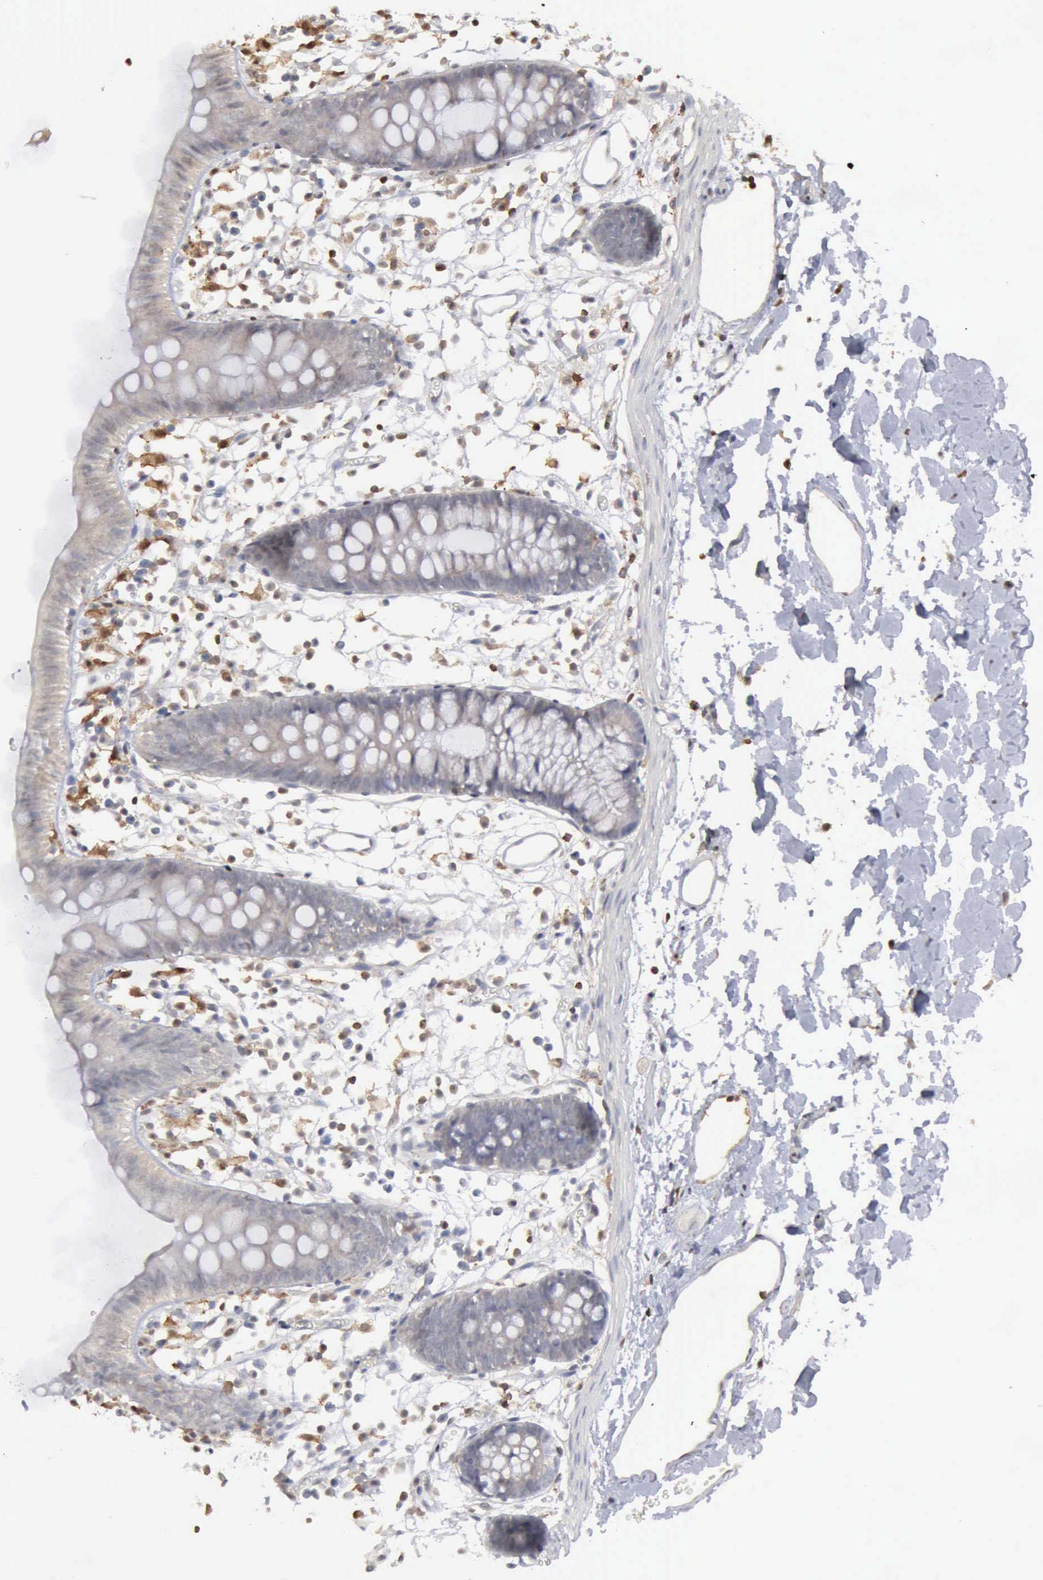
{"staining": {"intensity": "moderate", "quantity": "<25%", "location": "nuclear"}, "tissue": "colon", "cell_type": "Endothelial cells", "image_type": "normal", "snomed": [{"axis": "morphology", "description": "Normal tissue, NOS"}, {"axis": "topography", "description": "Colon"}], "caption": "DAB immunohistochemical staining of normal colon demonstrates moderate nuclear protein positivity in about <25% of endothelial cells.", "gene": "STAT1", "patient": {"sex": "male", "age": 14}}